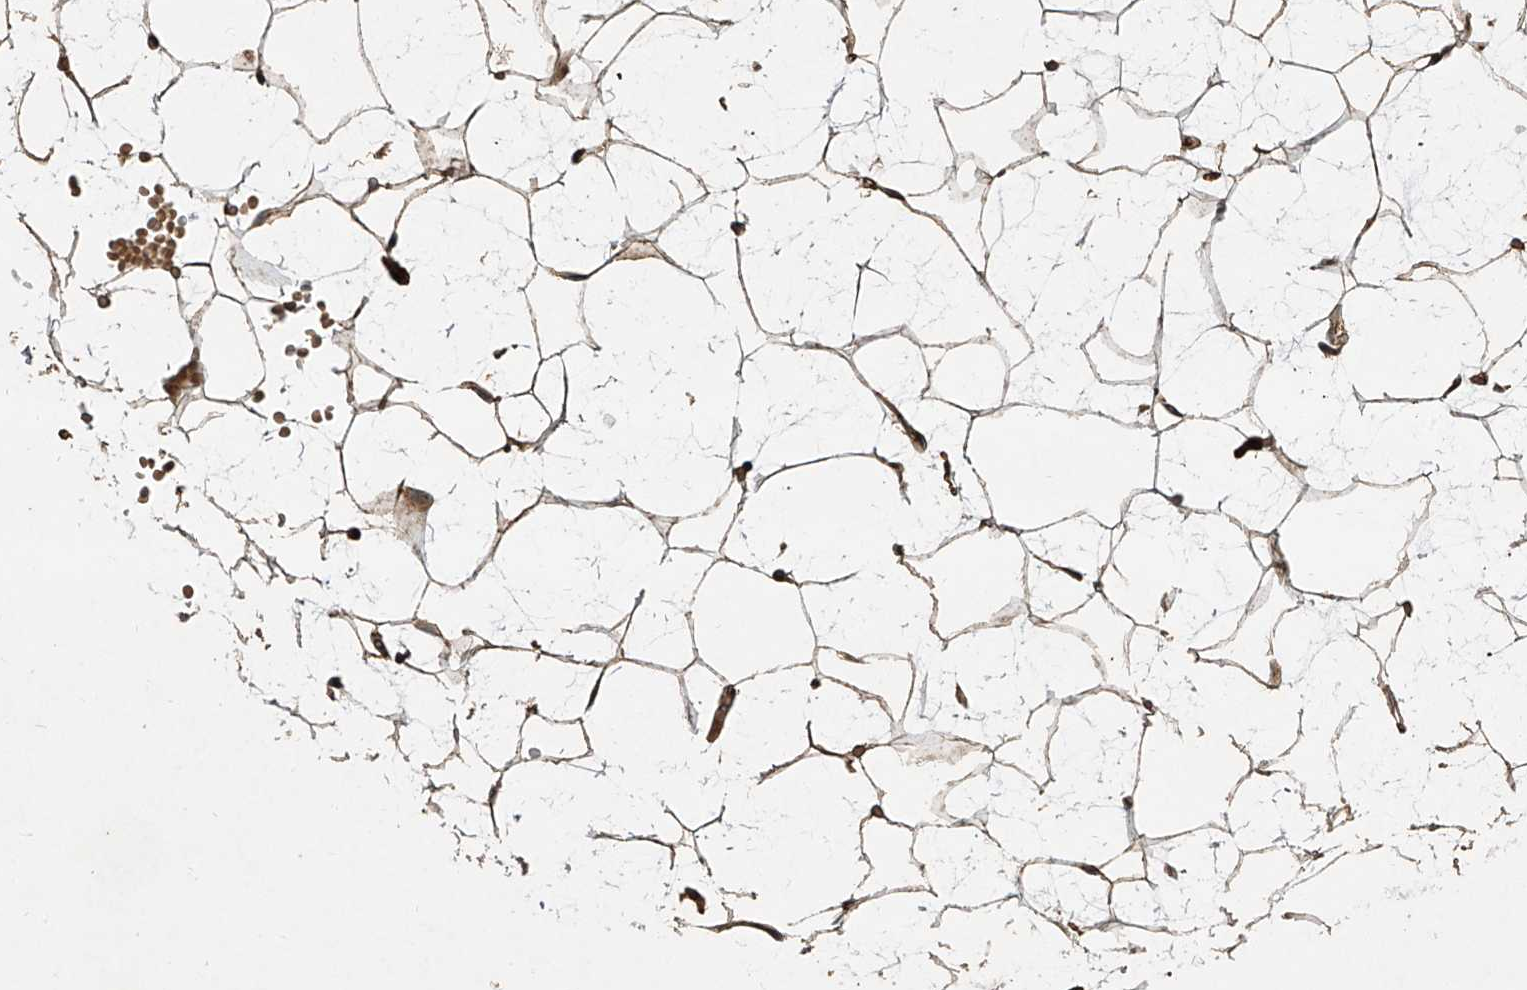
{"staining": {"intensity": "moderate", "quantity": ">75%", "location": "cytoplasmic/membranous"}, "tissue": "adipose tissue", "cell_type": "Adipocytes", "image_type": "normal", "snomed": [{"axis": "morphology", "description": "Normal tissue, NOS"}, {"axis": "topography", "description": "Breast"}], "caption": "Adipose tissue stained with immunohistochemistry displays moderate cytoplasmic/membranous expression in about >75% of adipocytes. (Brightfield microscopy of DAB IHC at high magnification).", "gene": "DOCK9", "patient": {"sex": "female", "age": 23}}